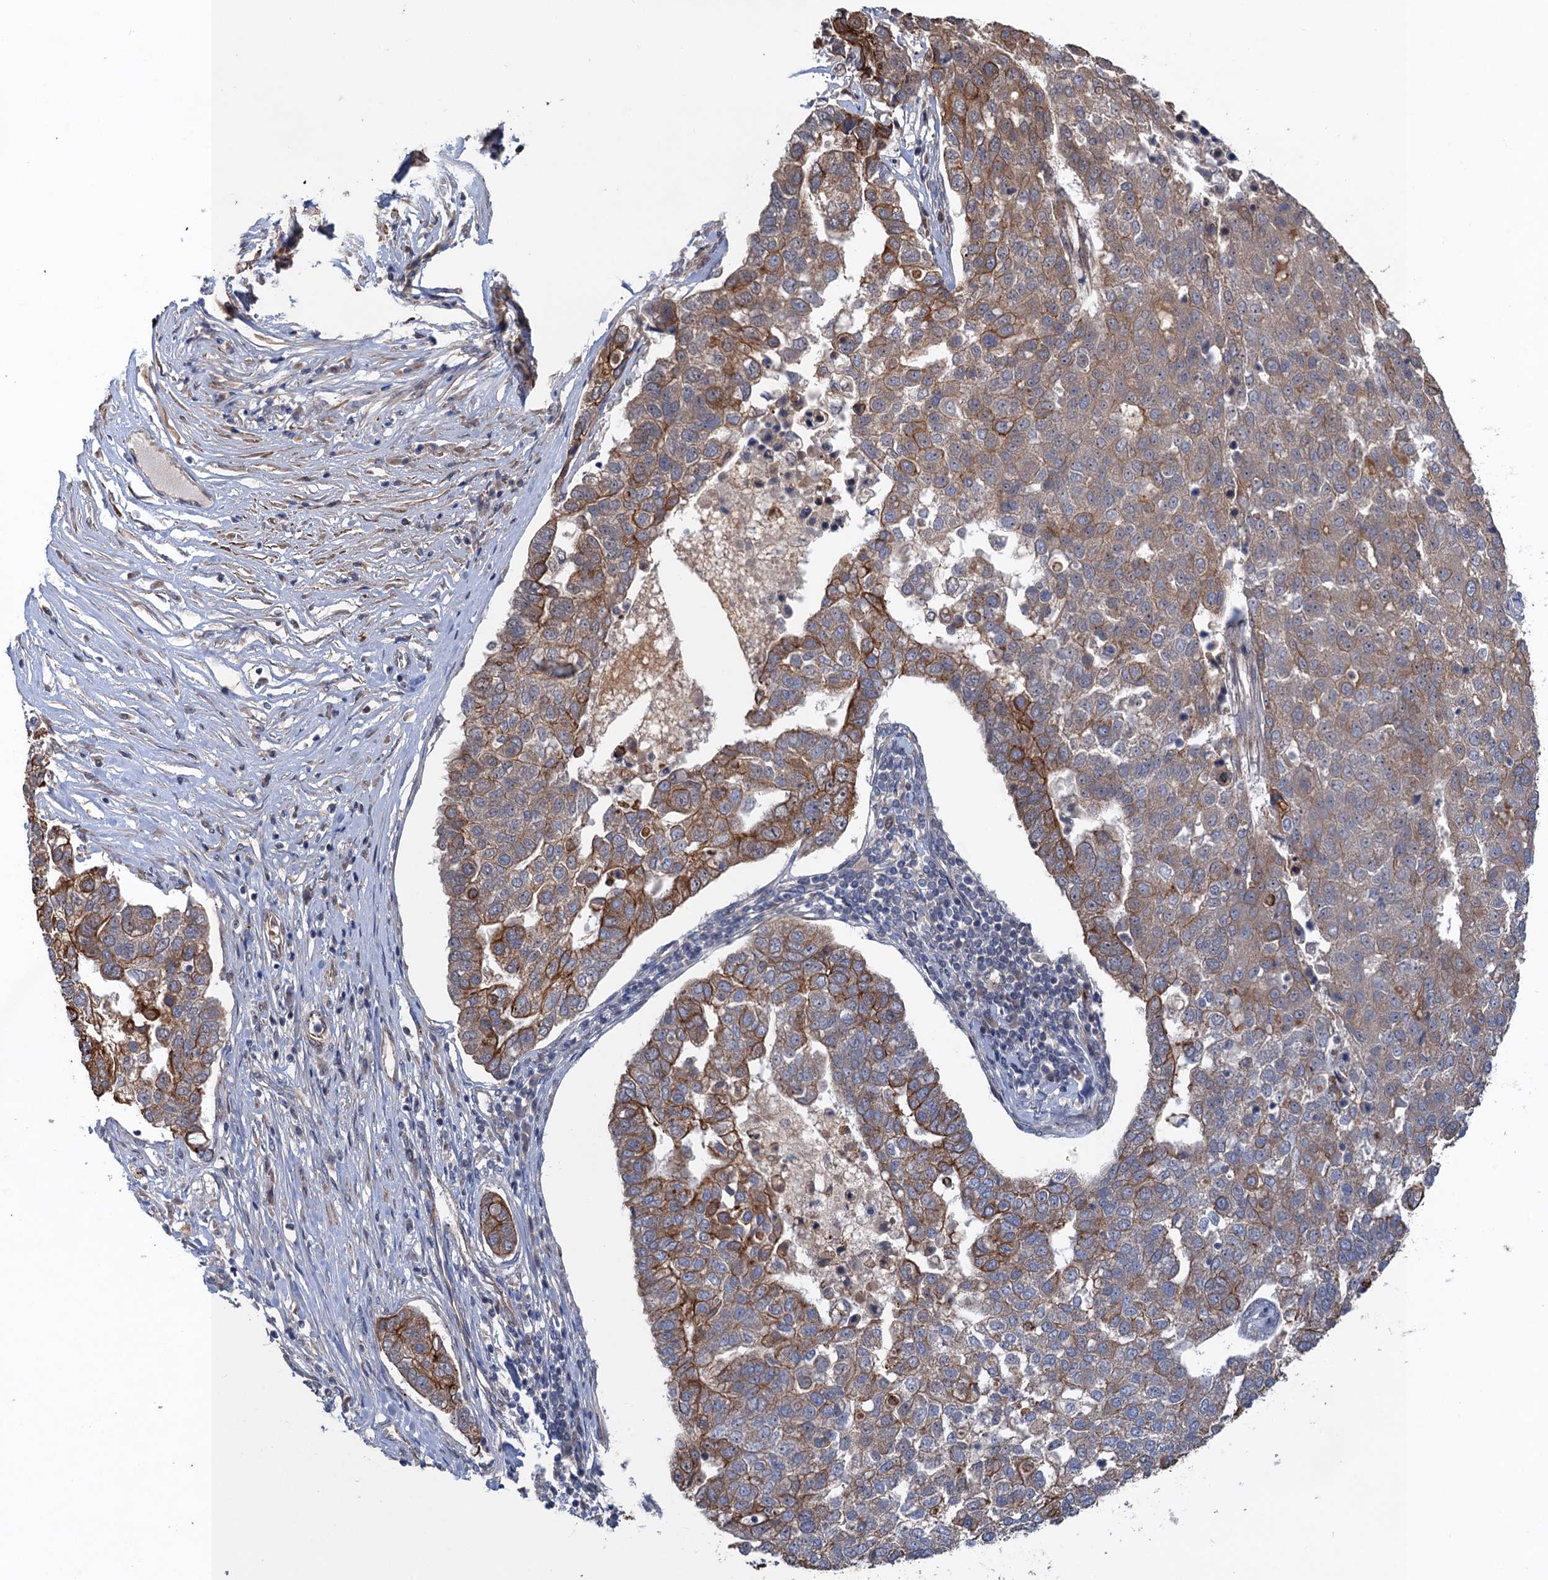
{"staining": {"intensity": "moderate", "quantity": "25%-75%", "location": "cytoplasmic/membranous"}, "tissue": "pancreatic cancer", "cell_type": "Tumor cells", "image_type": "cancer", "snomed": [{"axis": "morphology", "description": "Adenocarcinoma, NOS"}, {"axis": "topography", "description": "Pancreas"}], "caption": "An immunohistochemistry image of neoplastic tissue is shown. Protein staining in brown labels moderate cytoplasmic/membranous positivity in pancreatic cancer (adenocarcinoma) within tumor cells.", "gene": "TTC31", "patient": {"sex": "female", "age": 61}}